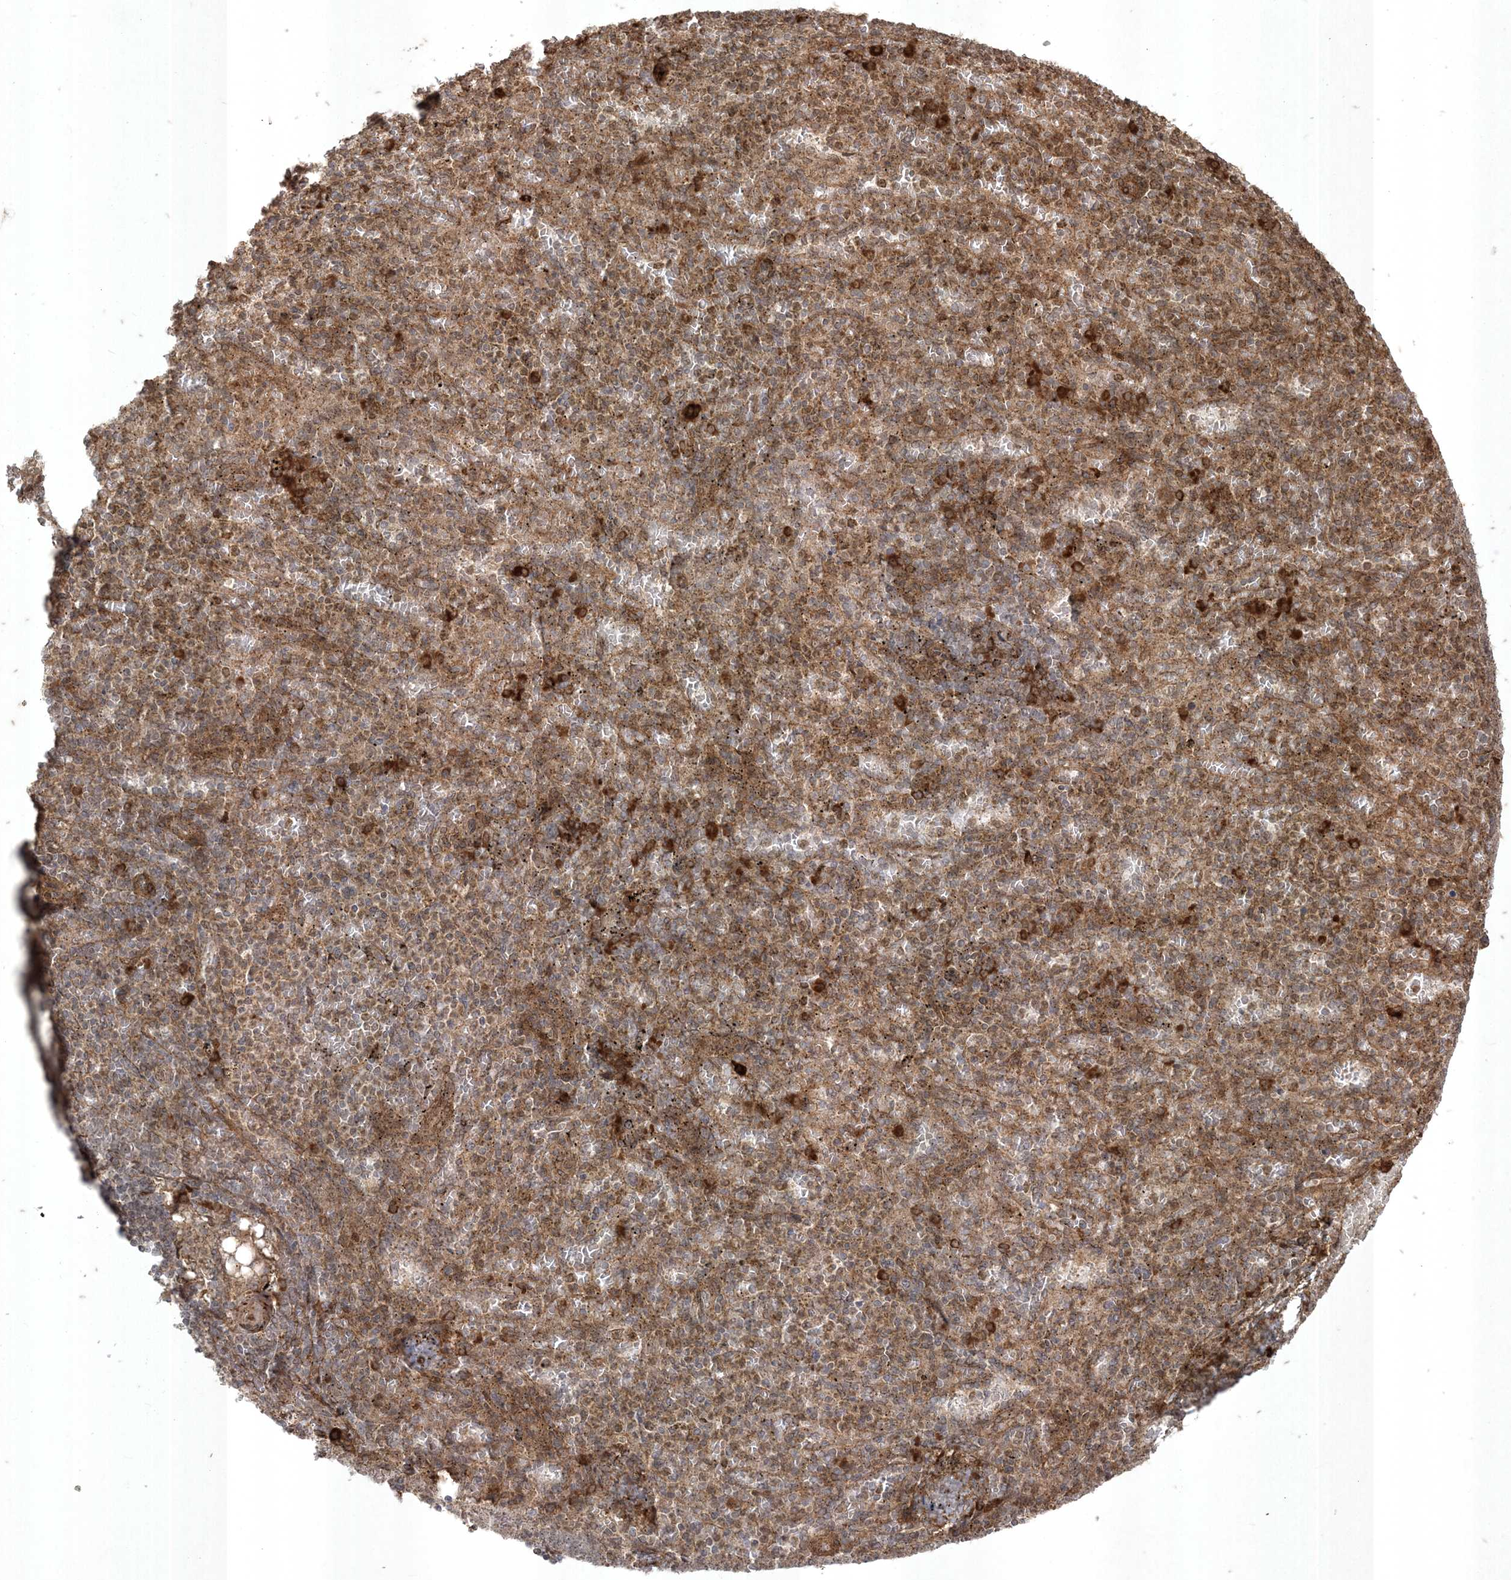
{"staining": {"intensity": "moderate", "quantity": "25%-75%", "location": "cytoplasmic/membranous,nuclear"}, "tissue": "spleen", "cell_type": "Cells in red pulp", "image_type": "normal", "snomed": [{"axis": "morphology", "description": "Normal tissue, NOS"}, {"axis": "topography", "description": "Spleen"}], "caption": "Cells in red pulp exhibit medium levels of moderate cytoplasmic/membranous,nuclear expression in about 25%-75% of cells in normal human spleen.", "gene": "RRAS", "patient": {"sex": "female", "age": 74}}